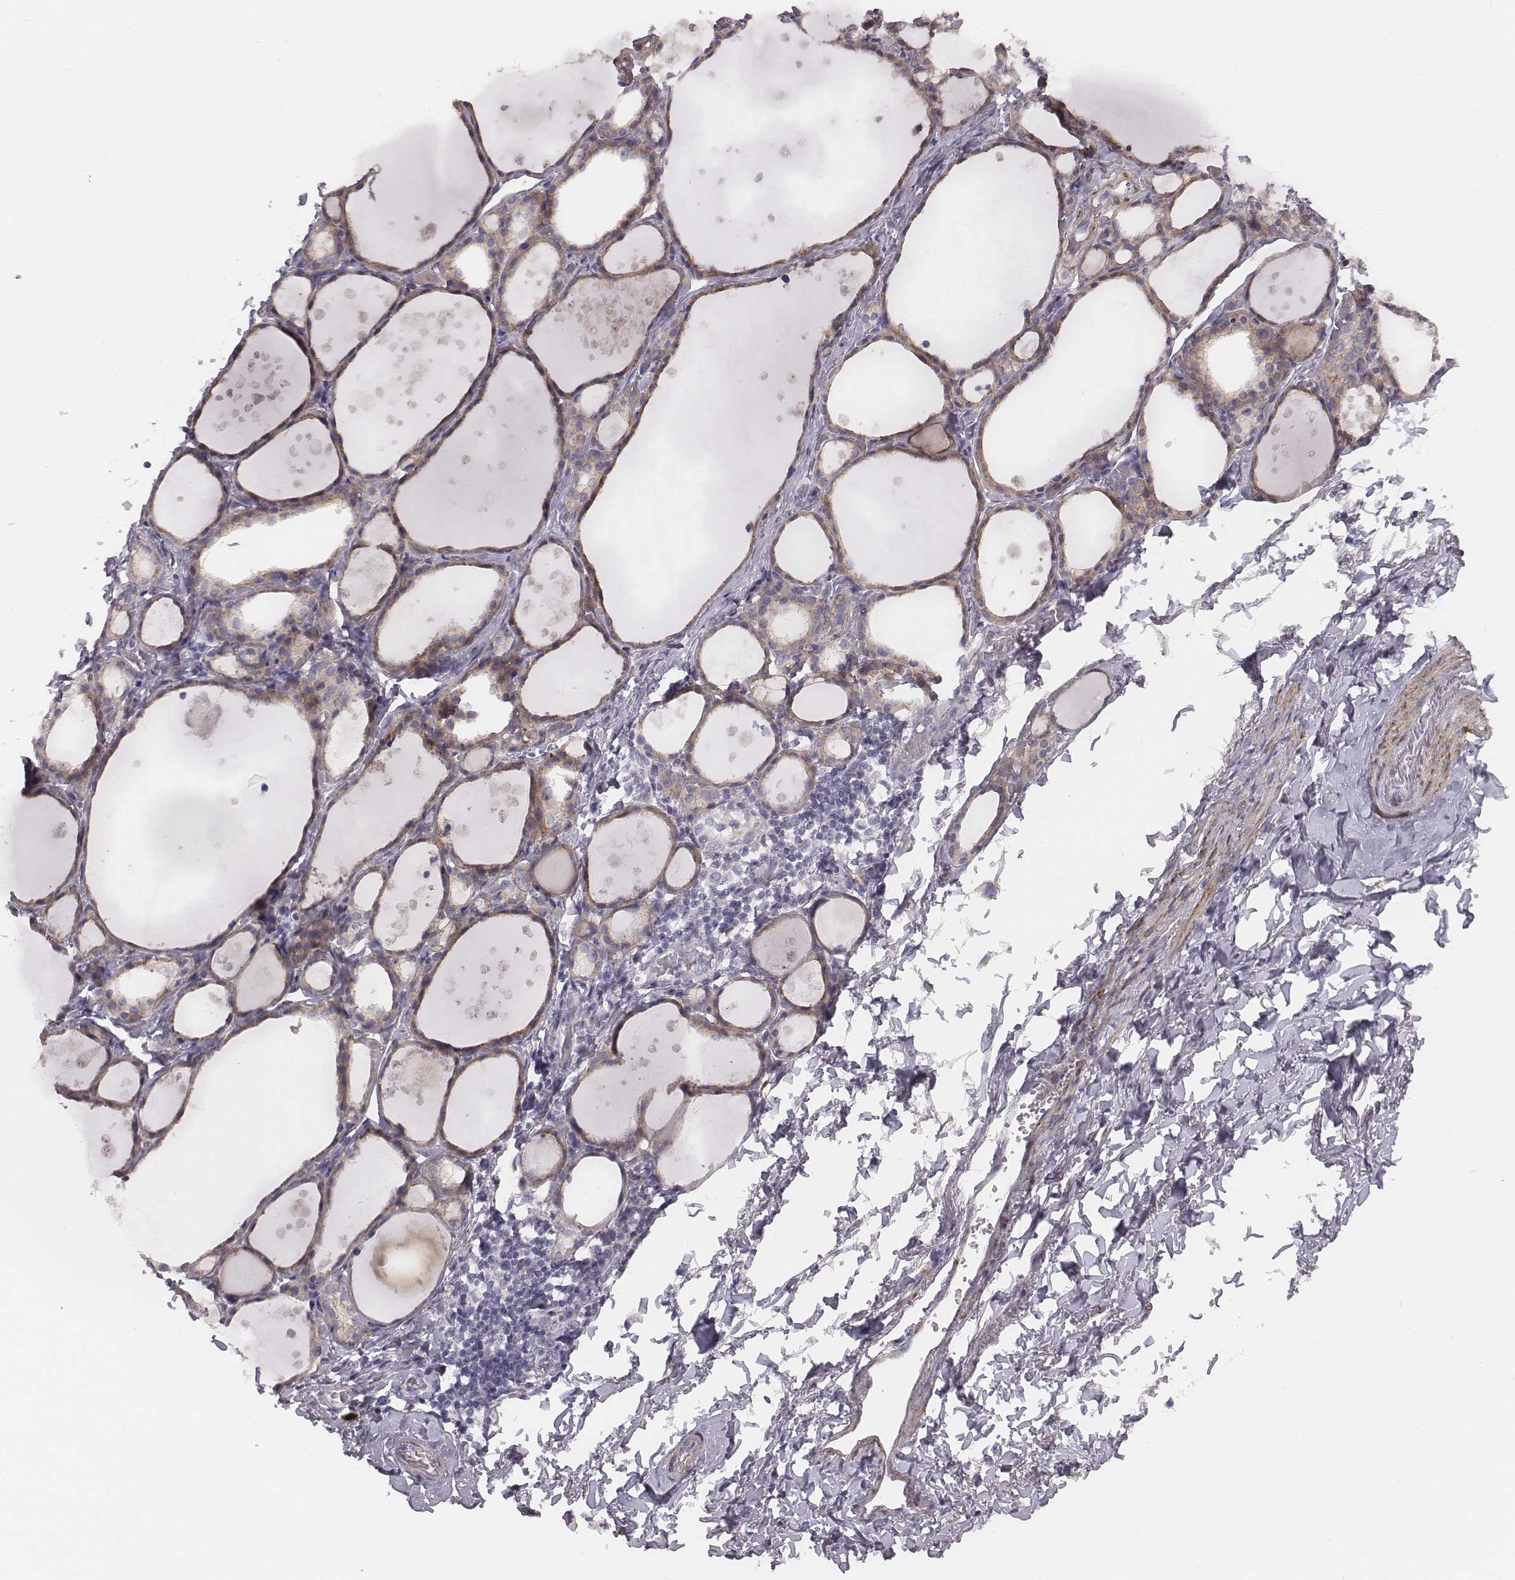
{"staining": {"intensity": "weak", "quantity": ">75%", "location": "cytoplasmic/membranous"}, "tissue": "thyroid gland", "cell_type": "Glandular cells", "image_type": "normal", "snomed": [{"axis": "morphology", "description": "Normal tissue, NOS"}, {"axis": "topography", "description": "Thyroid gland"}], "caption": "Thyroid gland stained with immunohistochemistry (IHC) shows weak cytoplasmic/membranous positivity in approximately >75% of glandular cells. The staining is performed using DAB brown chromogen to label protein expression. The nuclei are counter-stained blue using hematoxylin.", "gene": "PRKCZ", "patient": {"sex": "male", "age": 68}}